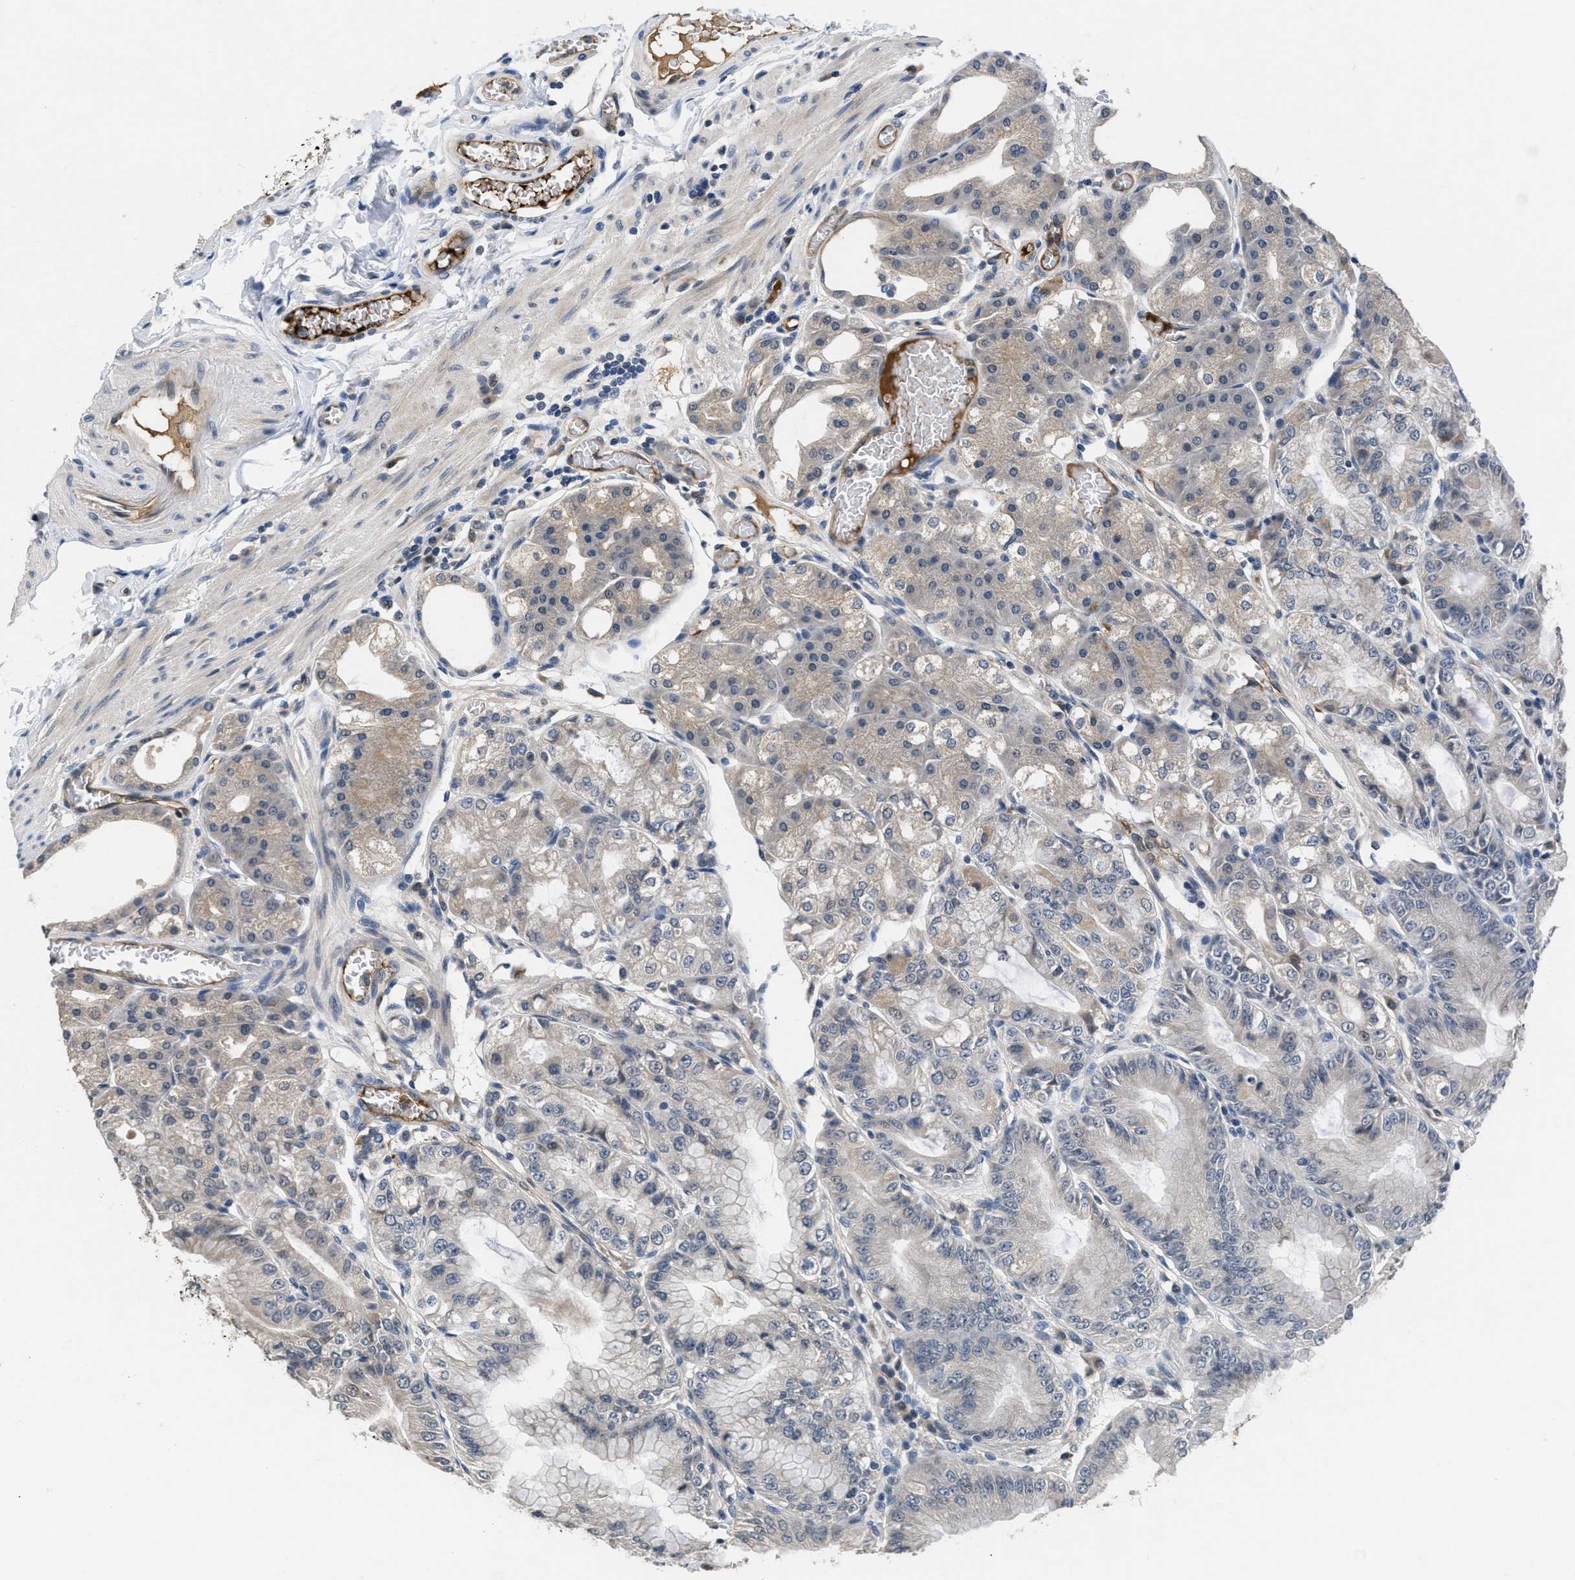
{"staining": {"intensity": "moderate", "quantity": "<25%", "location": "cytoplasmic/membranous"}, "tissue": "stomach", "cell_type": "Glandular cells", "image_type": "normal", "snomed": [{"axis": "morphology", "description": "Normal tissue, NOS"}, {"axis": "topography", "description": "Stomach, lower"}], "caption": "Approximately <25% of glandular cells in normal stomach exhibit moderate cytoplasmic/membranous protein expression as visualized by brown immunohistochemical staining.", "gene": "ANGPT1", "patient": {"sex": "male", "age": 71}}